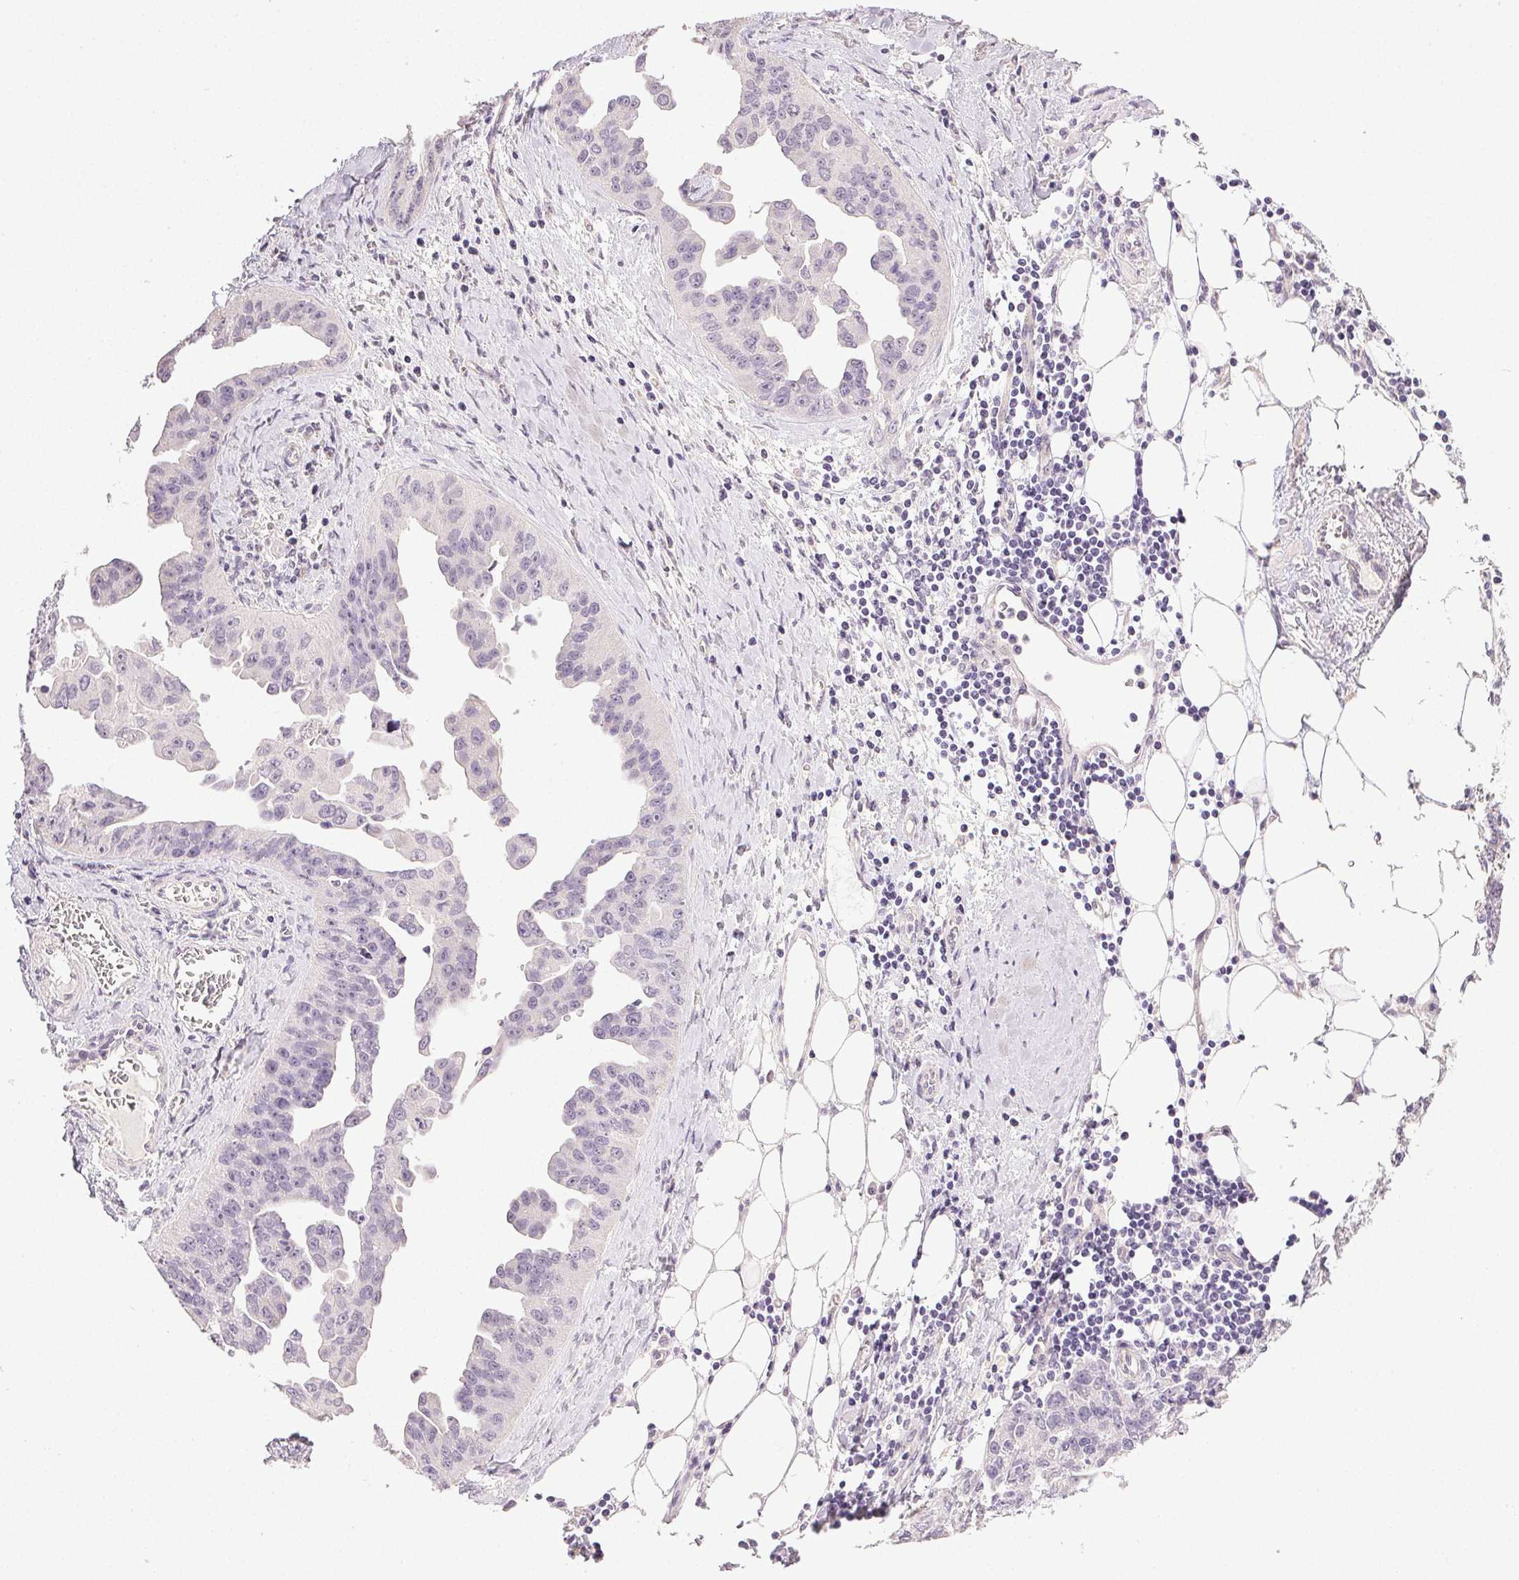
{"staining": {"intensity": "negative", "quantity": "none", "location": "none"}, "tissue": "ovarian cancer", "cell_type": "Tumor cells", "image_type": "cancer", "snomed": [{"axis": "morphology", "description": "Cystadenocarcinoma, serous, NOS"}, {"axis": "topography", "description": "Ovary"}], "caption": "This histopathology image is of ovarian cancer (serous cystadenocarcinoma) stained with immunohistochemistry to label a protein in brown with the nuclei are counter-stained blue. There is no staining in tumor cells.", "gene": "PLCB1", "patient": {"sex": "female", "age": 75}}